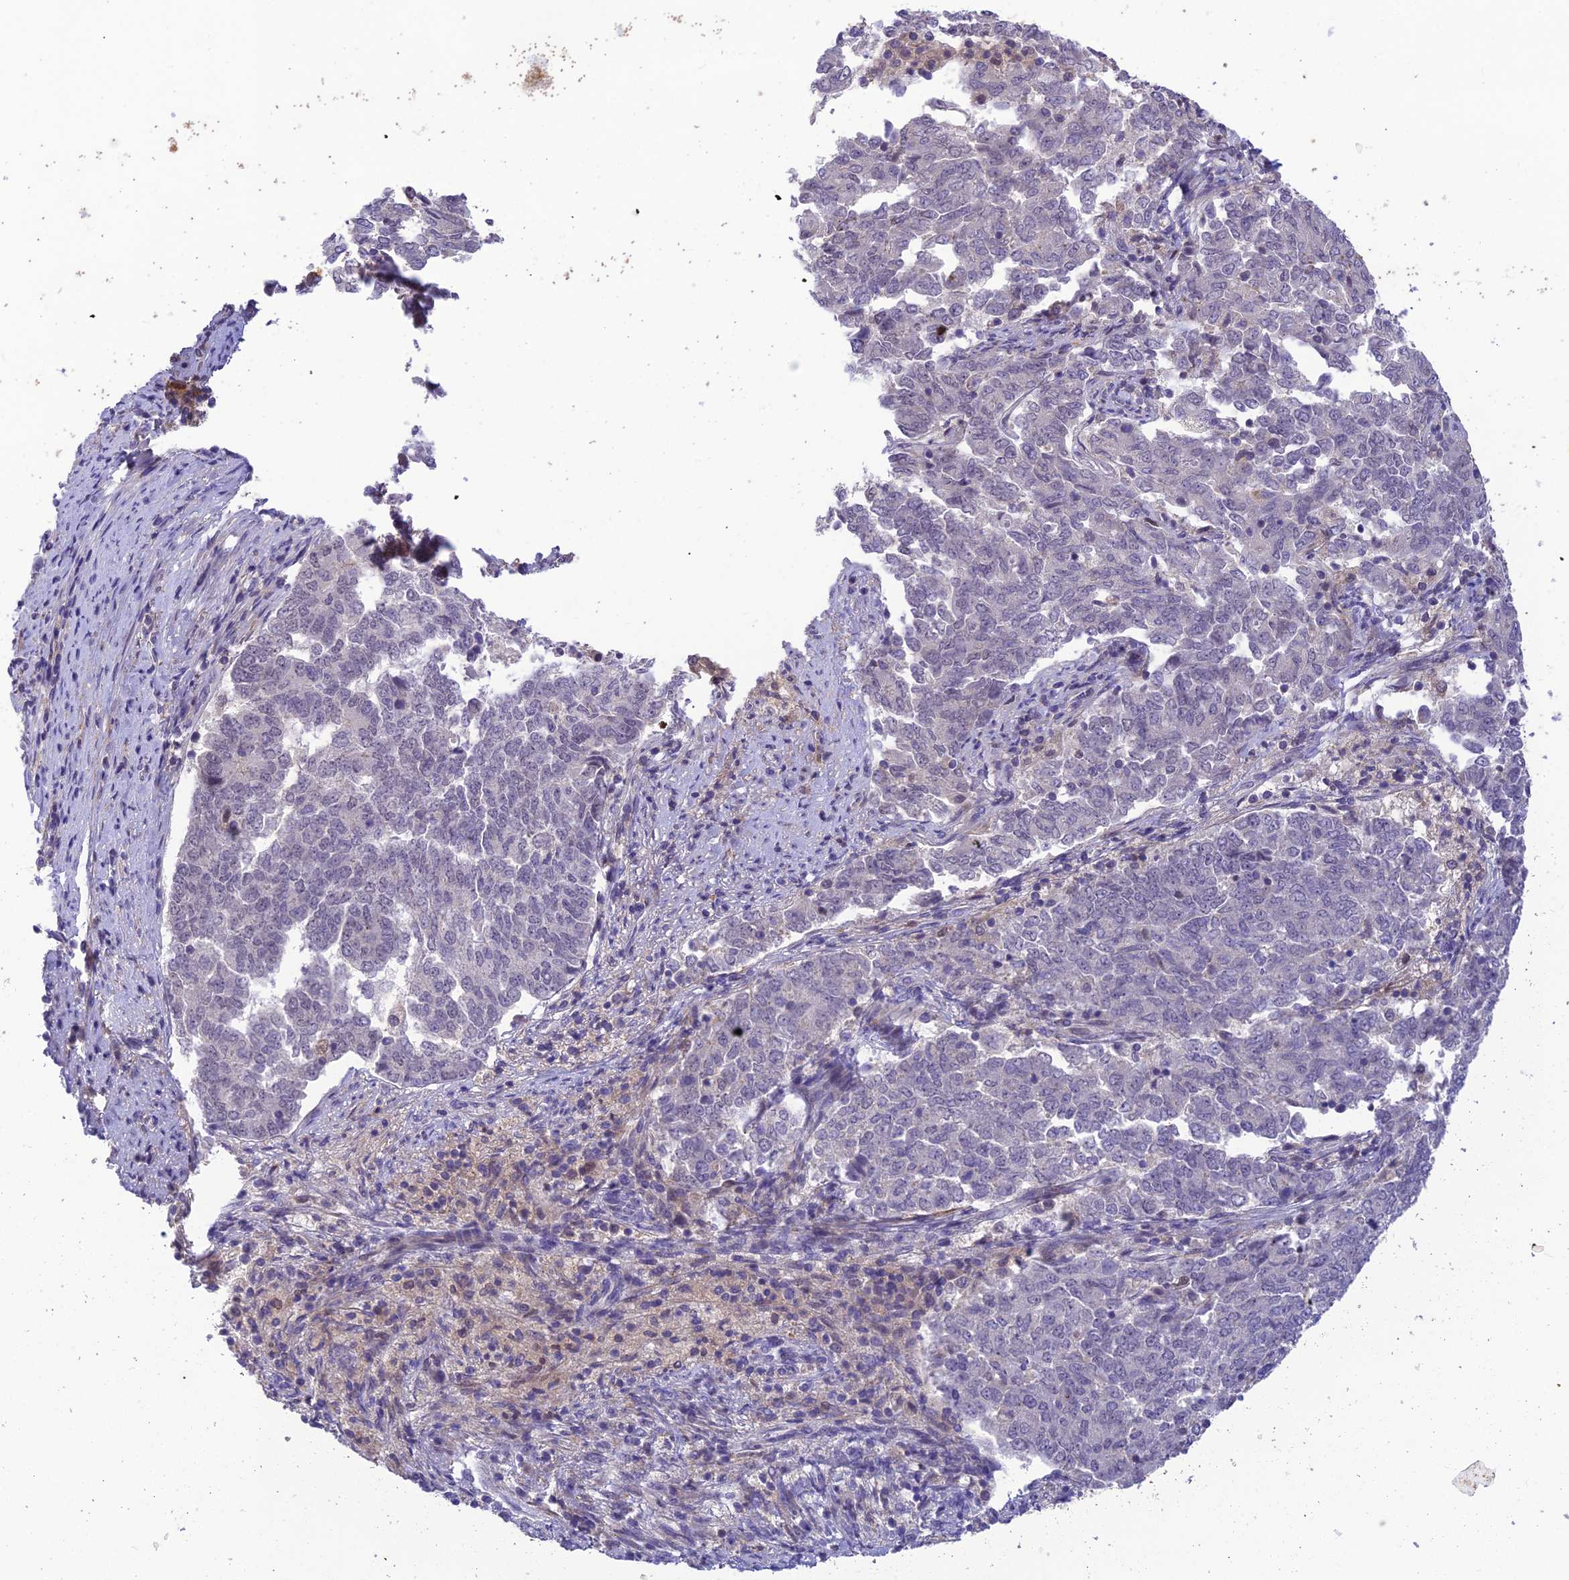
{"staining": {"intensity": "negative", "quantity": "none", "location": "none"}, "tissue": "endometrial cancer", "cell_type": "Tumor cells", "image_type": "cancer", "snomed": [{"axis": "morphology", "description": "Adenocarcinoma, NOS"}, {"axis": "topography", "description": "Endometrium"}], "caption": "The IHC histopathology image has no significant expression in tumor cells of adenocarcinoma (endometrial) tissue.", "gene": "BMT2", "patient": {"sex": "female", "age": 80}}